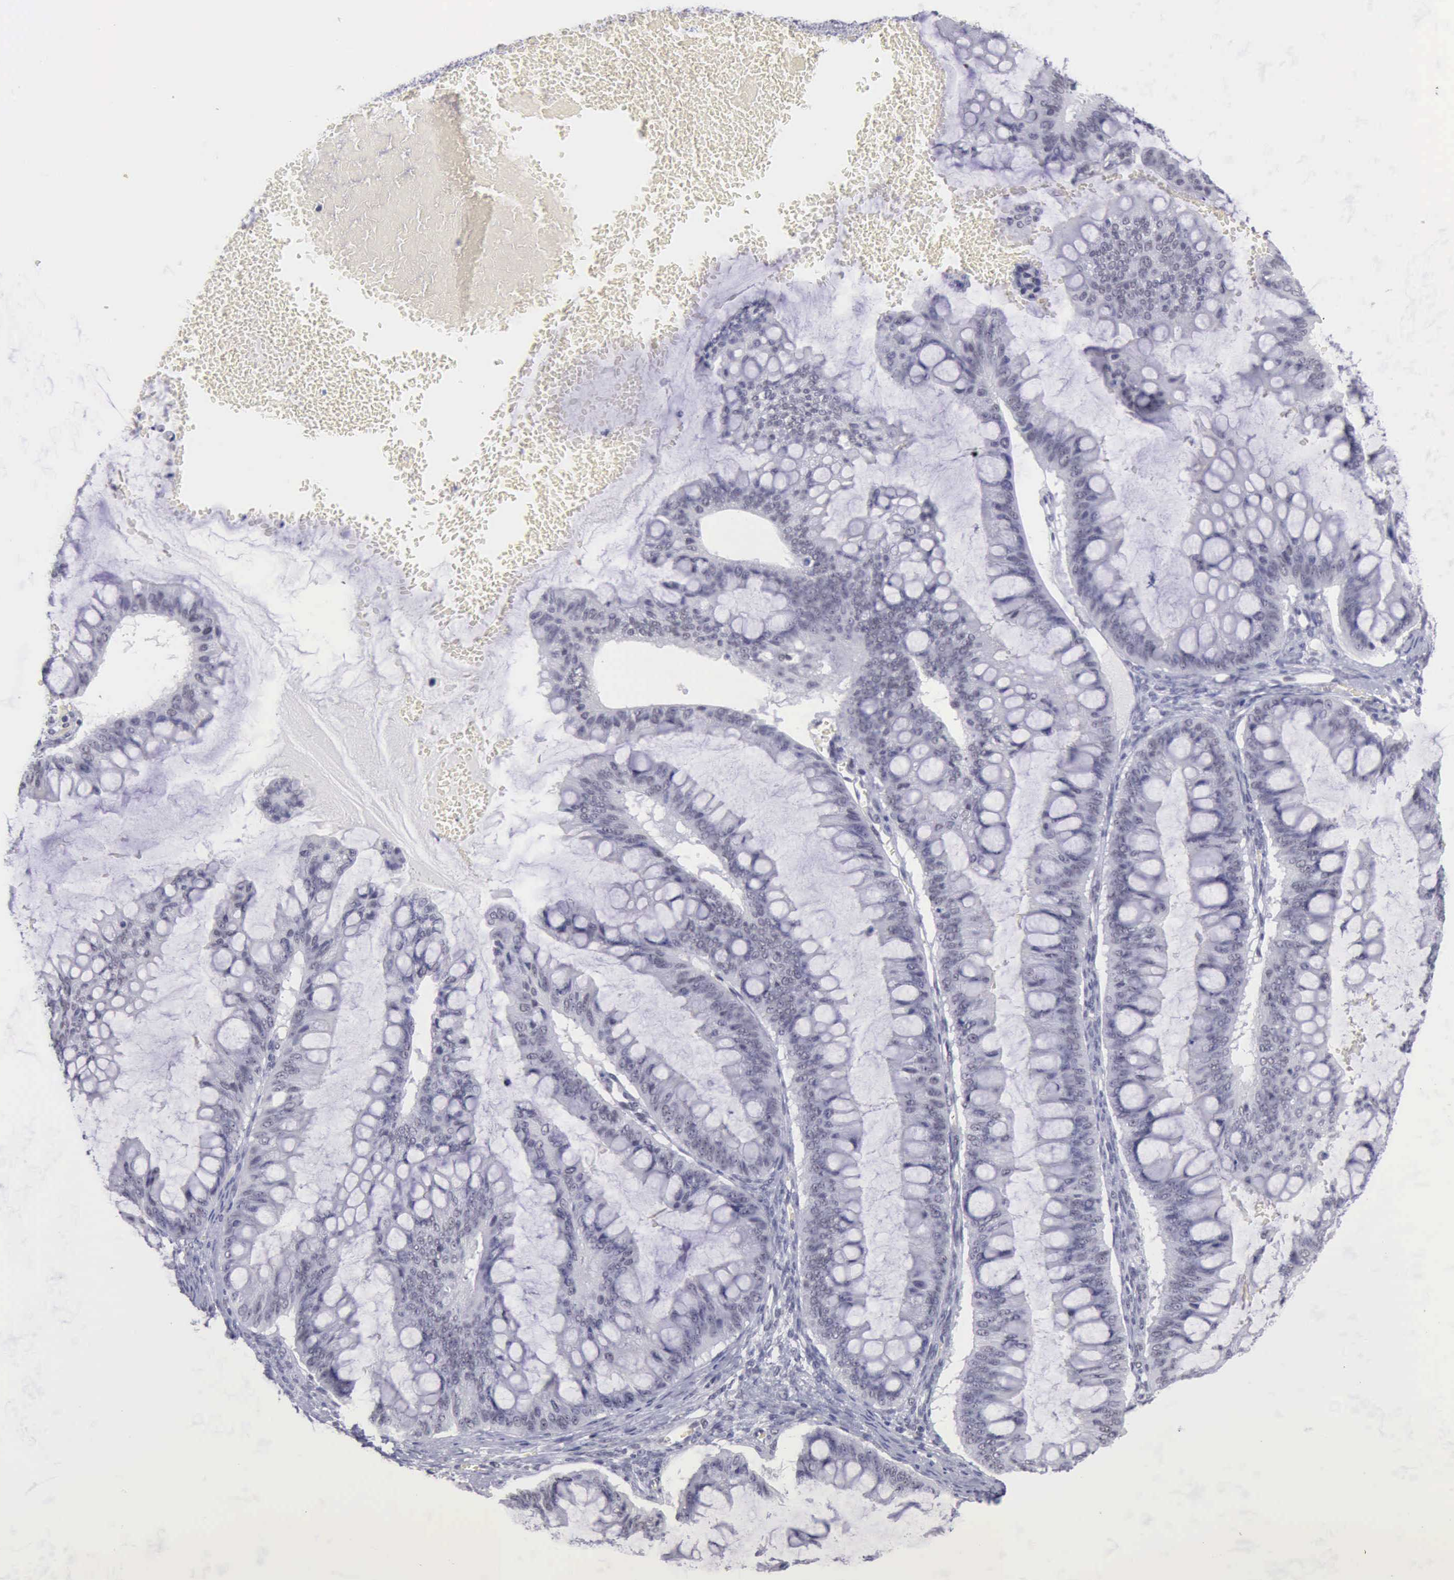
{"staining": {"intensity": "negative", "quantity": "none", "location": "none"}, "tissue": "ovarian cancer", "cell_type": "Tumor cells", "image_type": "cancer", "snomed": [{"axis": "morphology", "description": "Cystadenocarcinoma, mucinous, NOS"}, {"axis": "topography", "description": "Ovary"}], "caption": "Immunohistochemistry of human ovarian cancer (mucinous cystadenocarcinoma) displays no staining in tumor cells.", "gene": "EP300", "patient": {"sex": "female", "age": 73}}